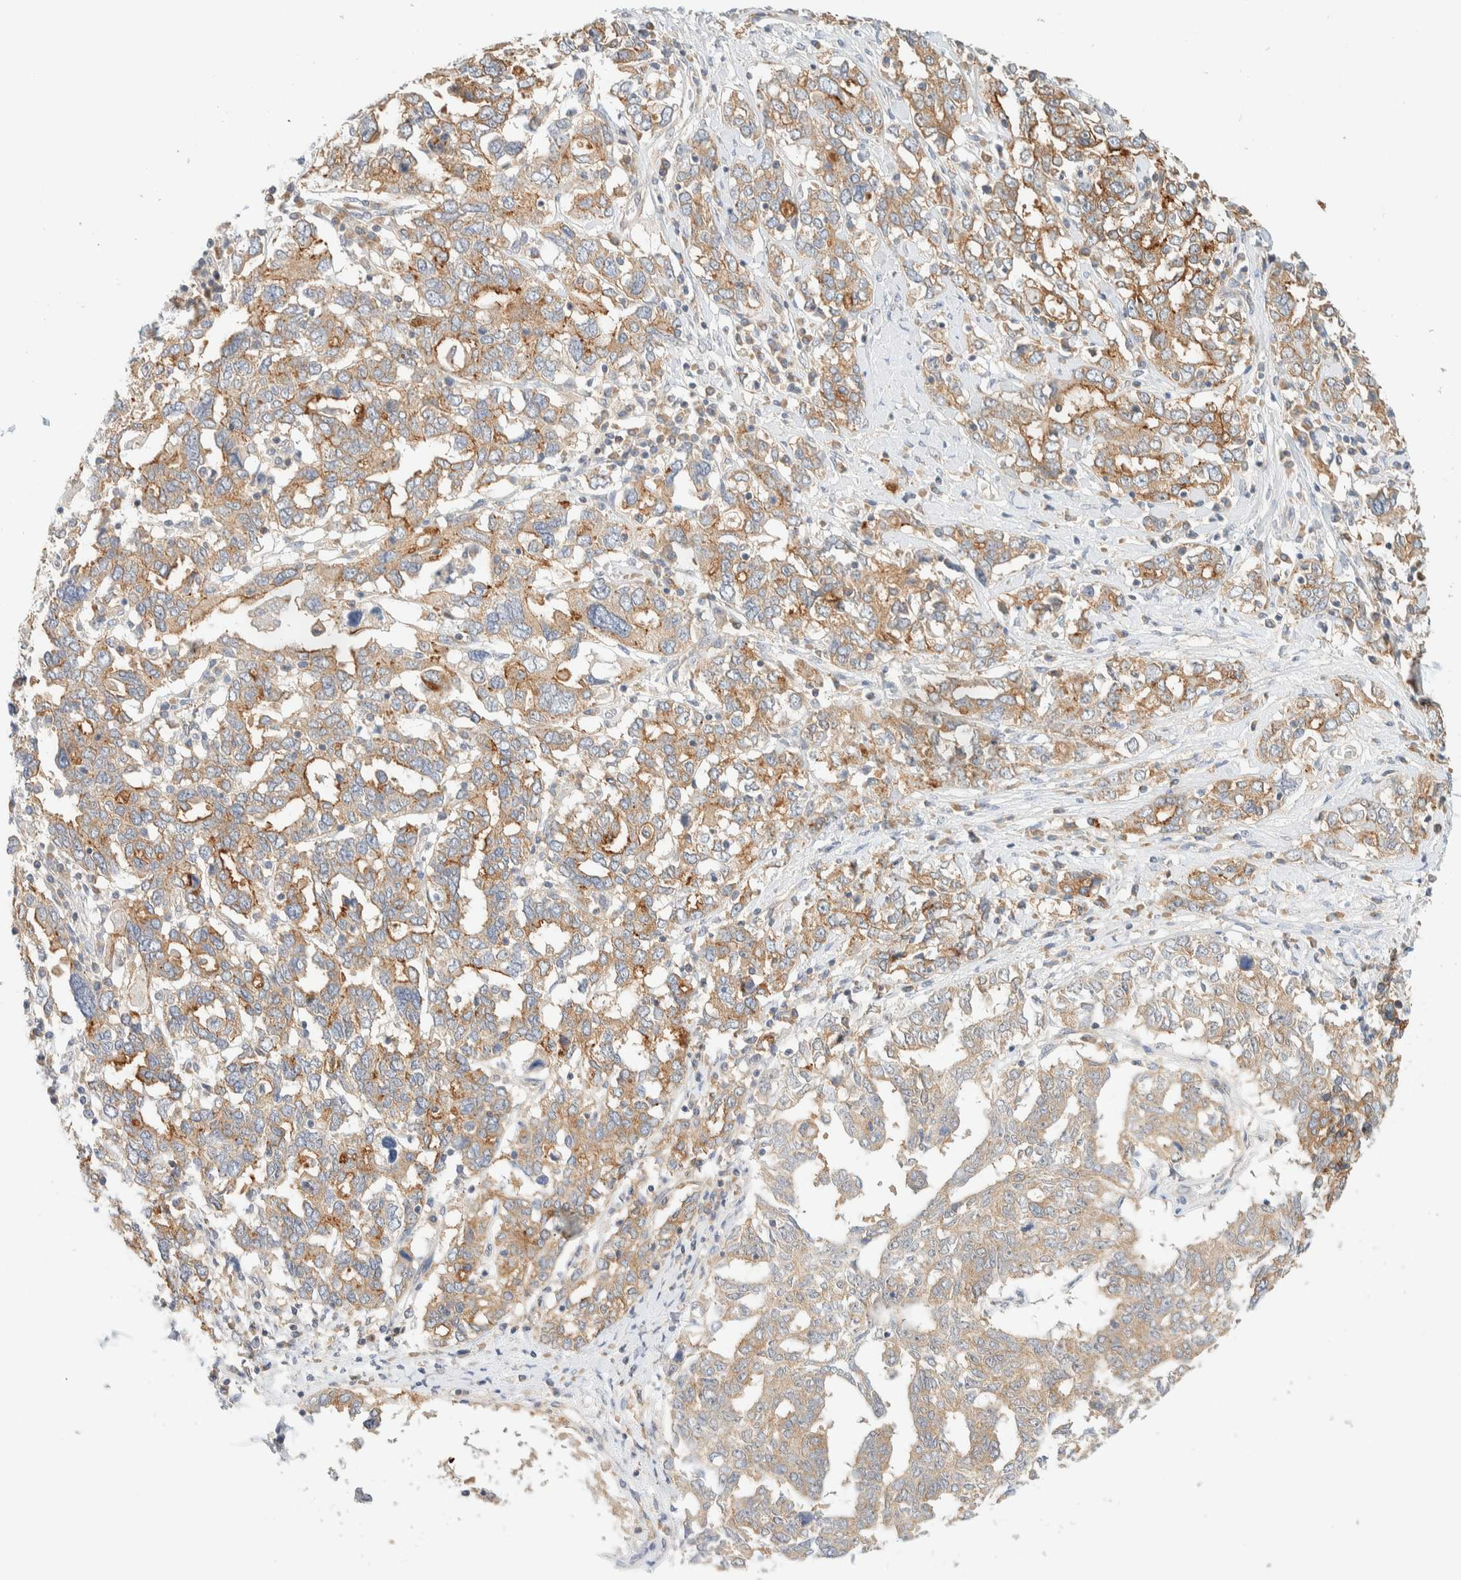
{"staining": {"intensity": "moderate", "quantity": ">75%", "location": "cytoplasmic/membranous"}, "tissue": "ovarian cancer", "cell_type": "Tumor cells", "image_type": "cancer", "snomed": [{"axis": "morphology", "description": "Carcinoma, endometroid"}, {"axis": "topography", "description": "Ovary"}], "caption": "Ovarian cancer (endometroid carcinoma) stained with a protein marker shows moderate staining in tumor cells.", "gene": "TBC1D8B", "patient": {"sex": "female", "age": 62}}